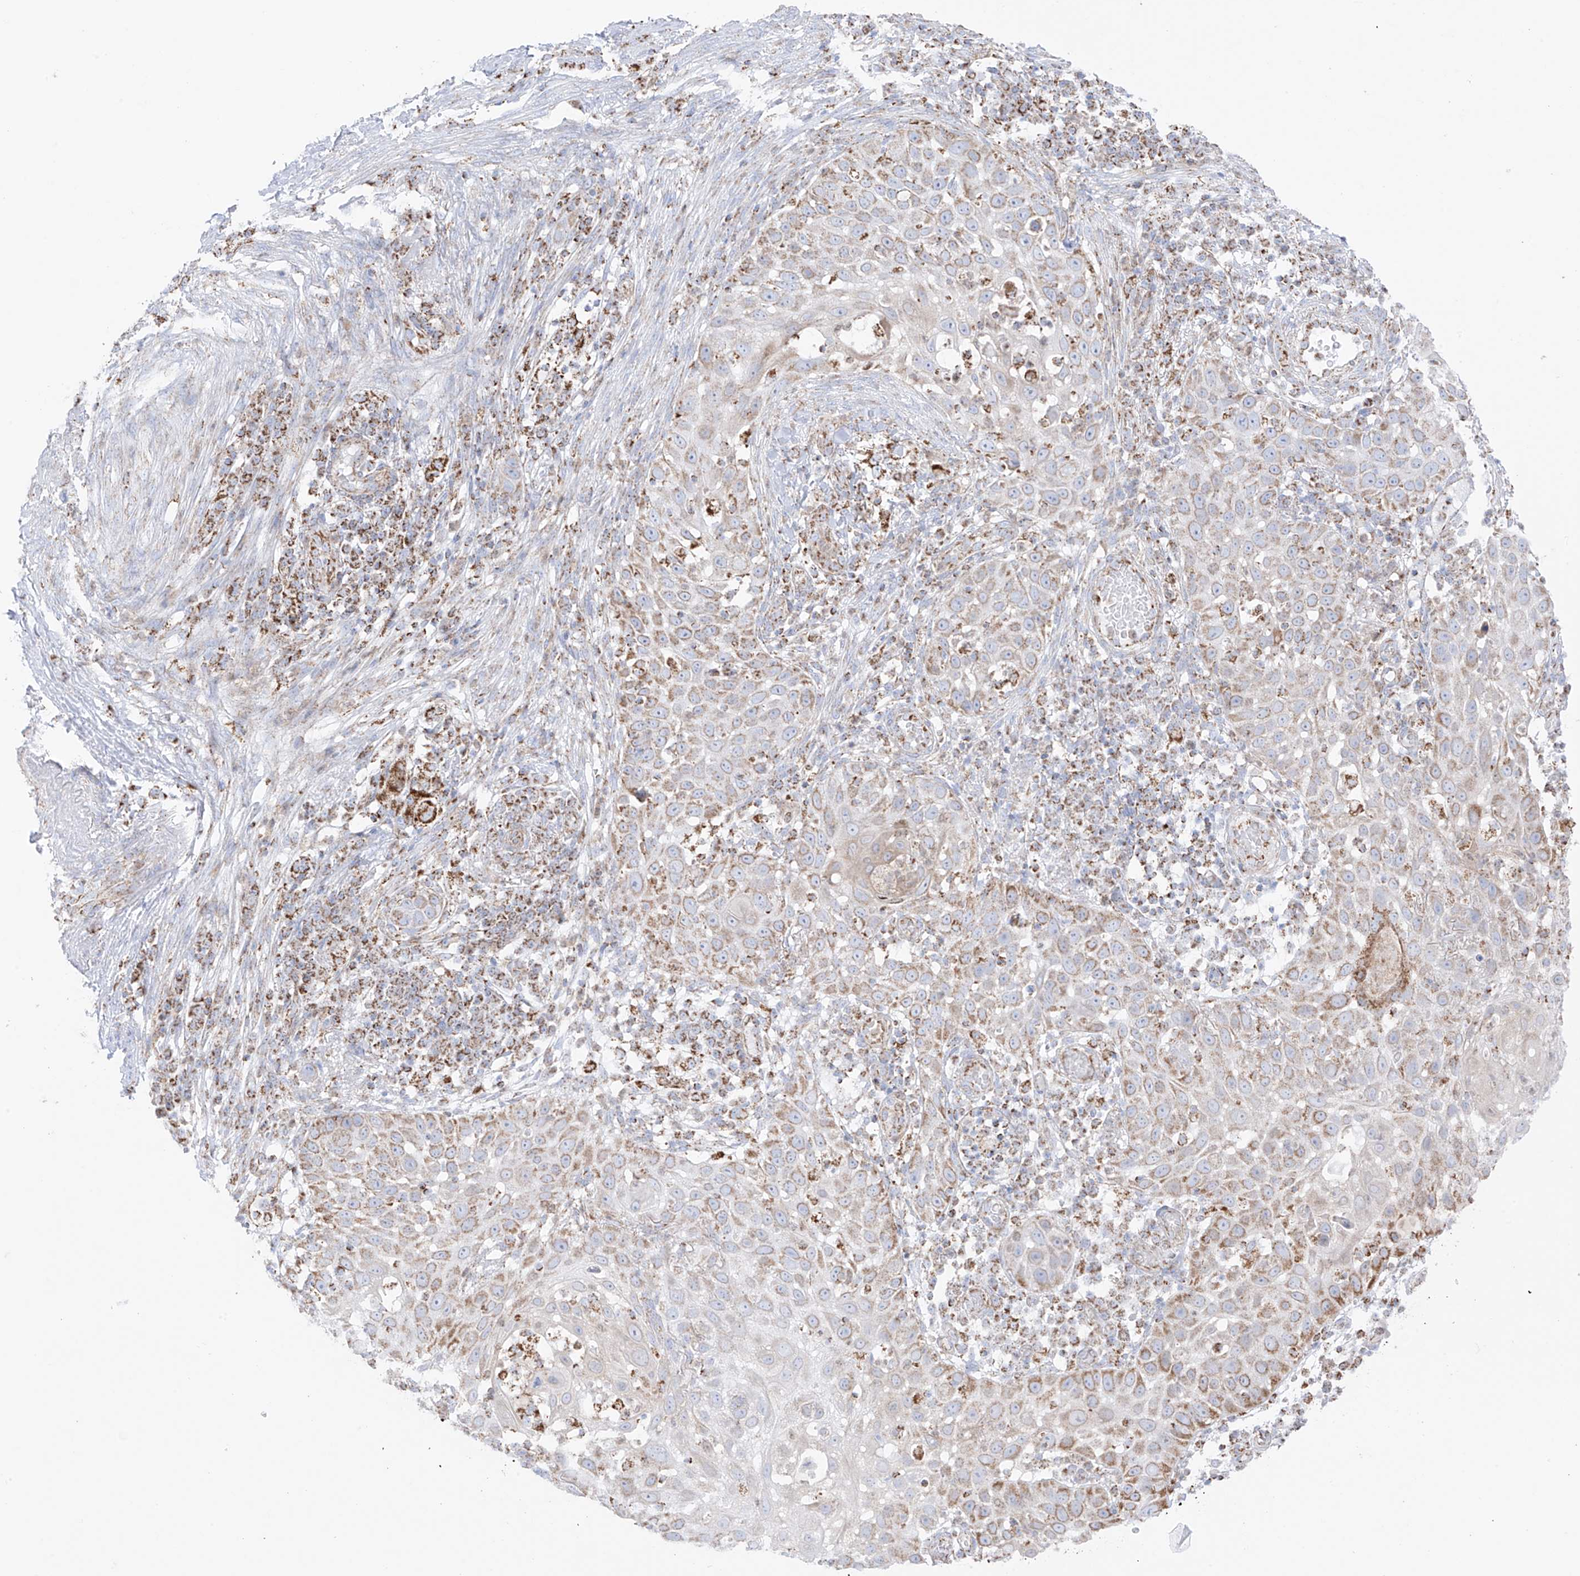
{"staining": {"intensity": "weak", "quantity": ">75%", "location": "cytoplasmic/membranous"}, "tissue": "skin cancer", "cell_type": "Tumor cells", "image_type": "cancer", "snomed": [{"axis": "morphology", "description": "Squamous cell carcinoma, NOS"}, {"axis": "topography", "description": "Skin"}], "caption": "Protein positivity by immunohistochemistry displays weak cytoplasmic/membranous positivity in approximately >75% of tumor cells in squamous cell carcinoma (skin). The staining is performed using DAB brown chromogen to label protein expression. The nuclei are counter-stained blue using hematoxylin.", "gene": "XKR3", "patient": {"sex": "female", "age": 44}}